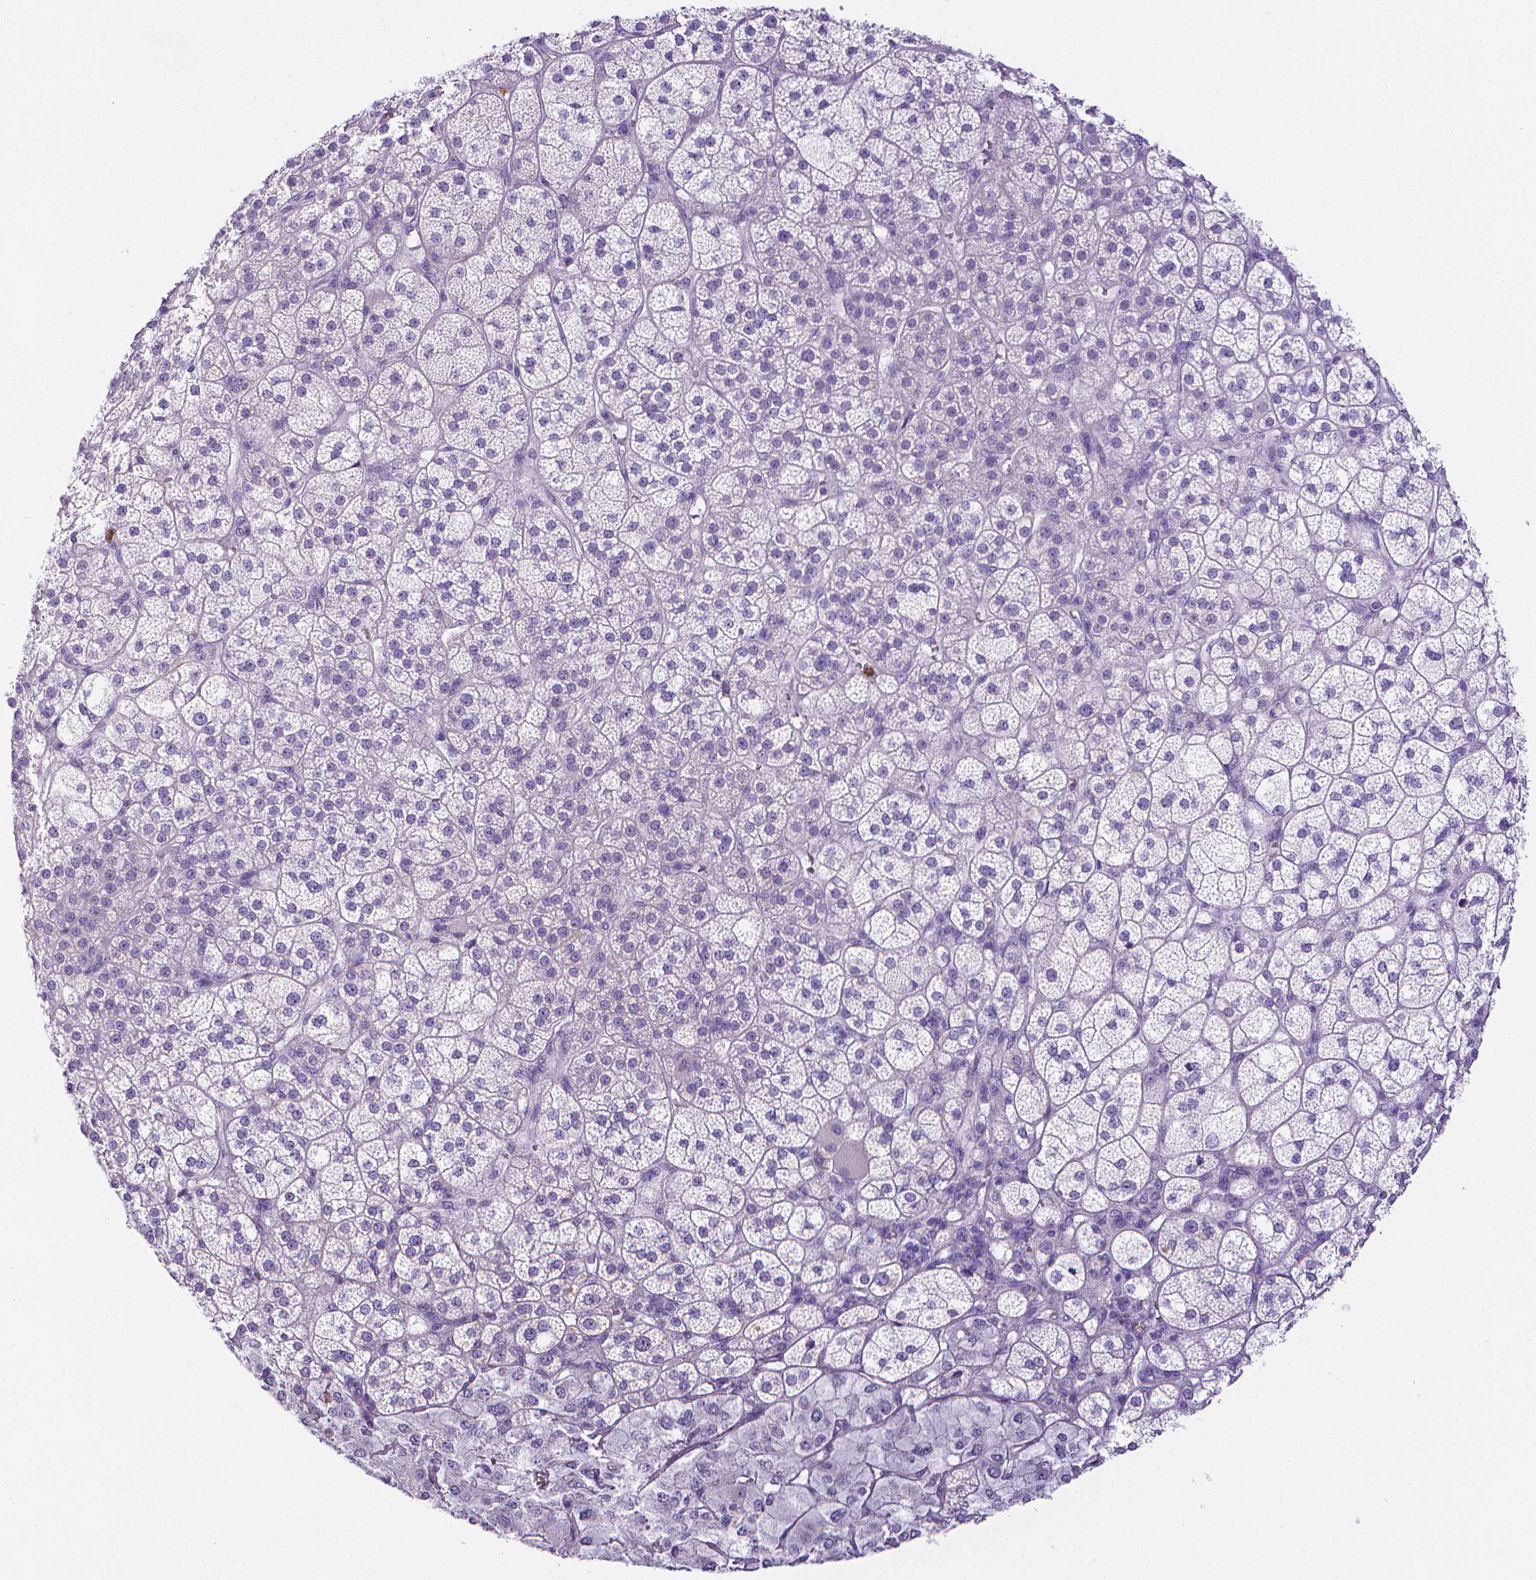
{"staining": {"intensity": "negative", "quantity": "none", "location": "none"}, "tissue": "adrenal gland", "cell_type": "Glandular cells", "image_type": "normal", "snomed": [{"axis": "morphology", "description": "Normal tissue, NOS"}, {"axis": "topography", "description": "Adrenal gland"}], "caption": "Immunohistochemistry photomicrograph of benign adrenal gland stained for a protein (brown), which exhibits no staining in glandular cells.", "gene": "MMP9", "patient": {"sex": "female", "age": 60}}